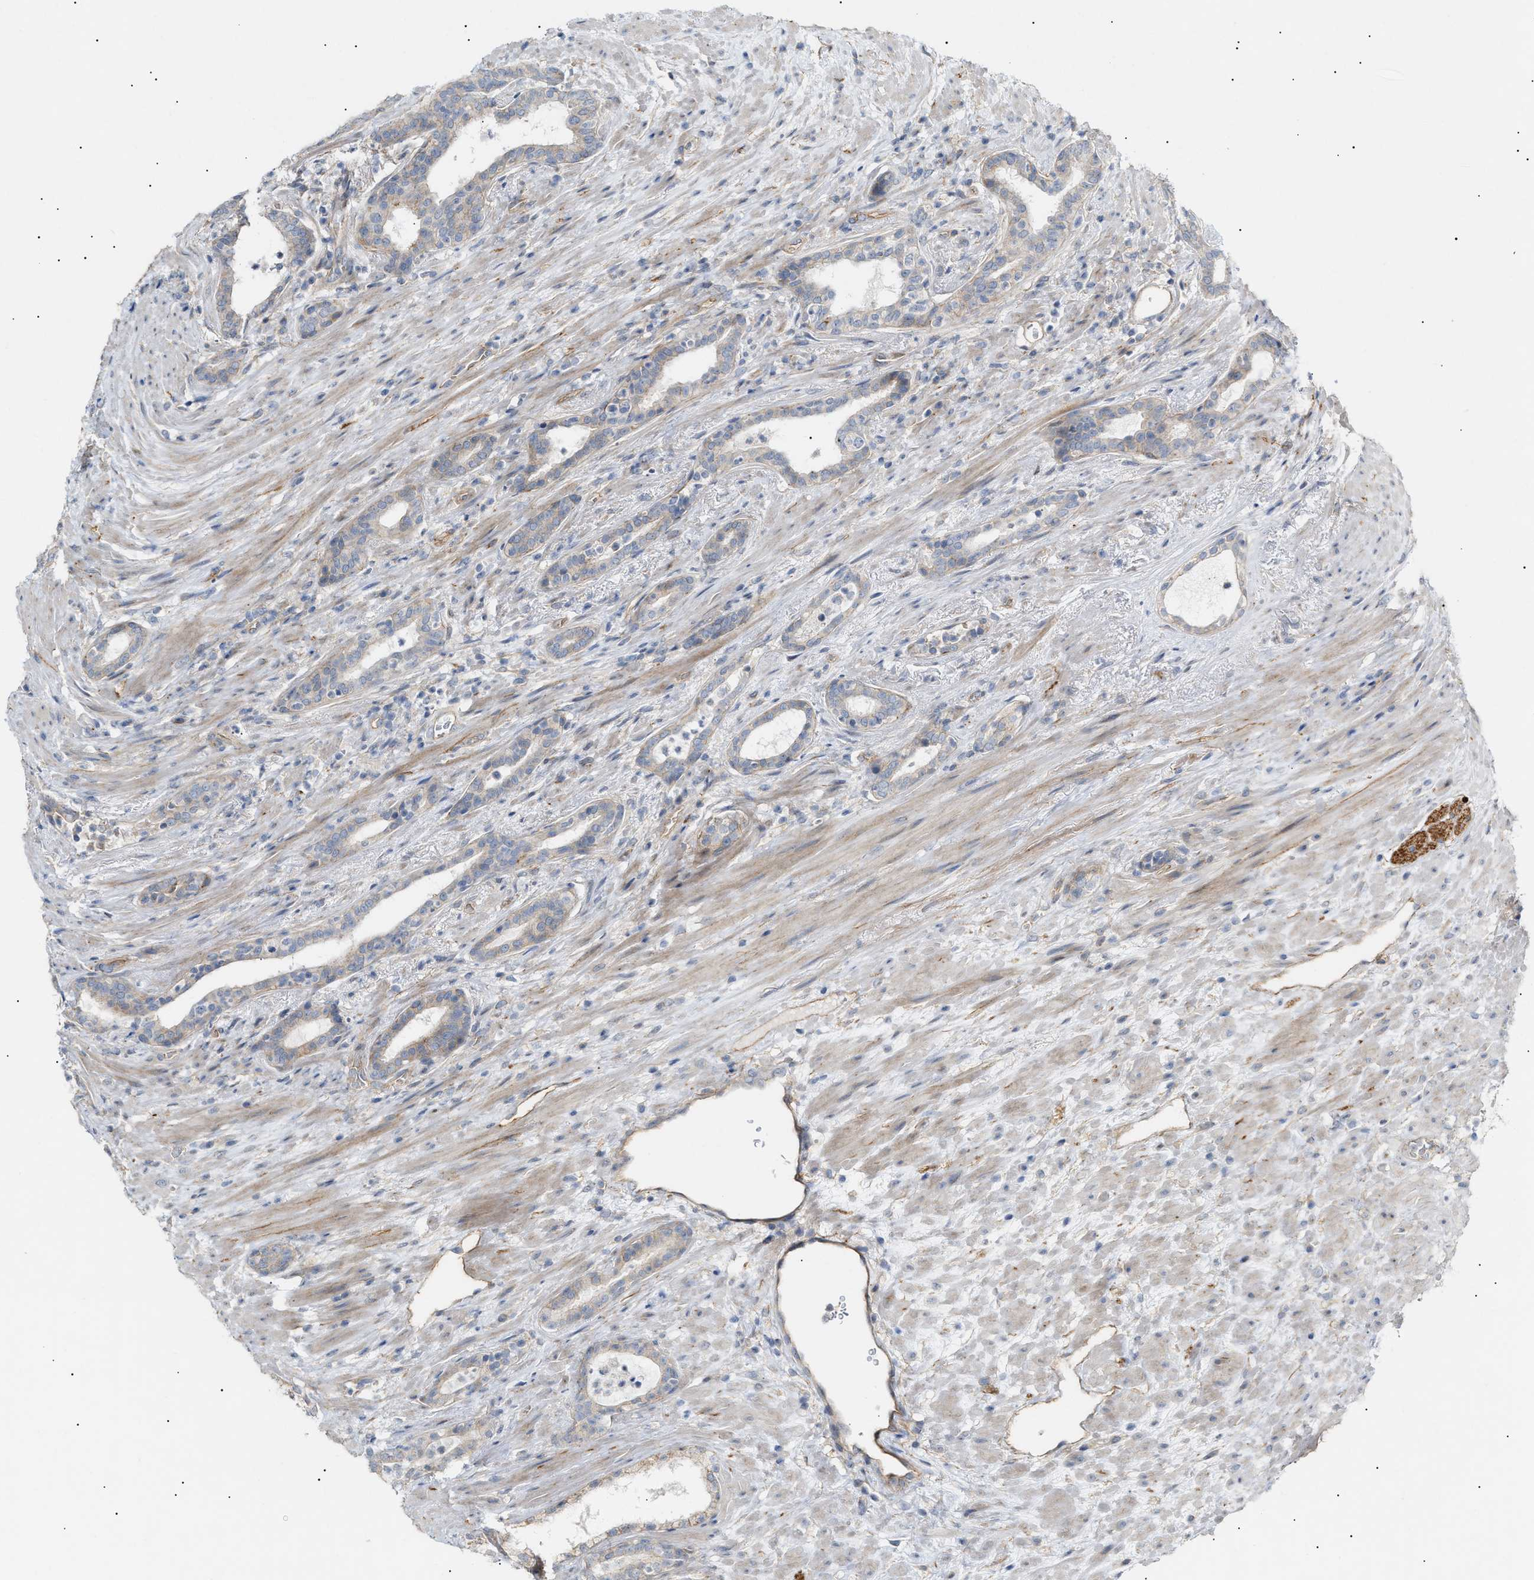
{"staining": {"intensity": "weak", "quantity": "<25%", "location": "cytoplasmic/membranous"}, "tissue": "prostate cancer", "cell_type": "Tumor cells", "image_type": "cancer", "snomed": [{"axis": "morphology", "description": "Adenocarcinoma, High grade"}, {"axis": "topography", "description": "Prostate"}], "caption": "There is no significant expression in tumor cells of adenocarcinoma (high-grade) (prostate). The staining was performed using DAB to visualize the protein expression in brown, while the nuclei were stained in blue with hematoxylin (Magnification: 20x).", "gene": "ZFHX2", "patient": {"sex": "male", "age": 71}}